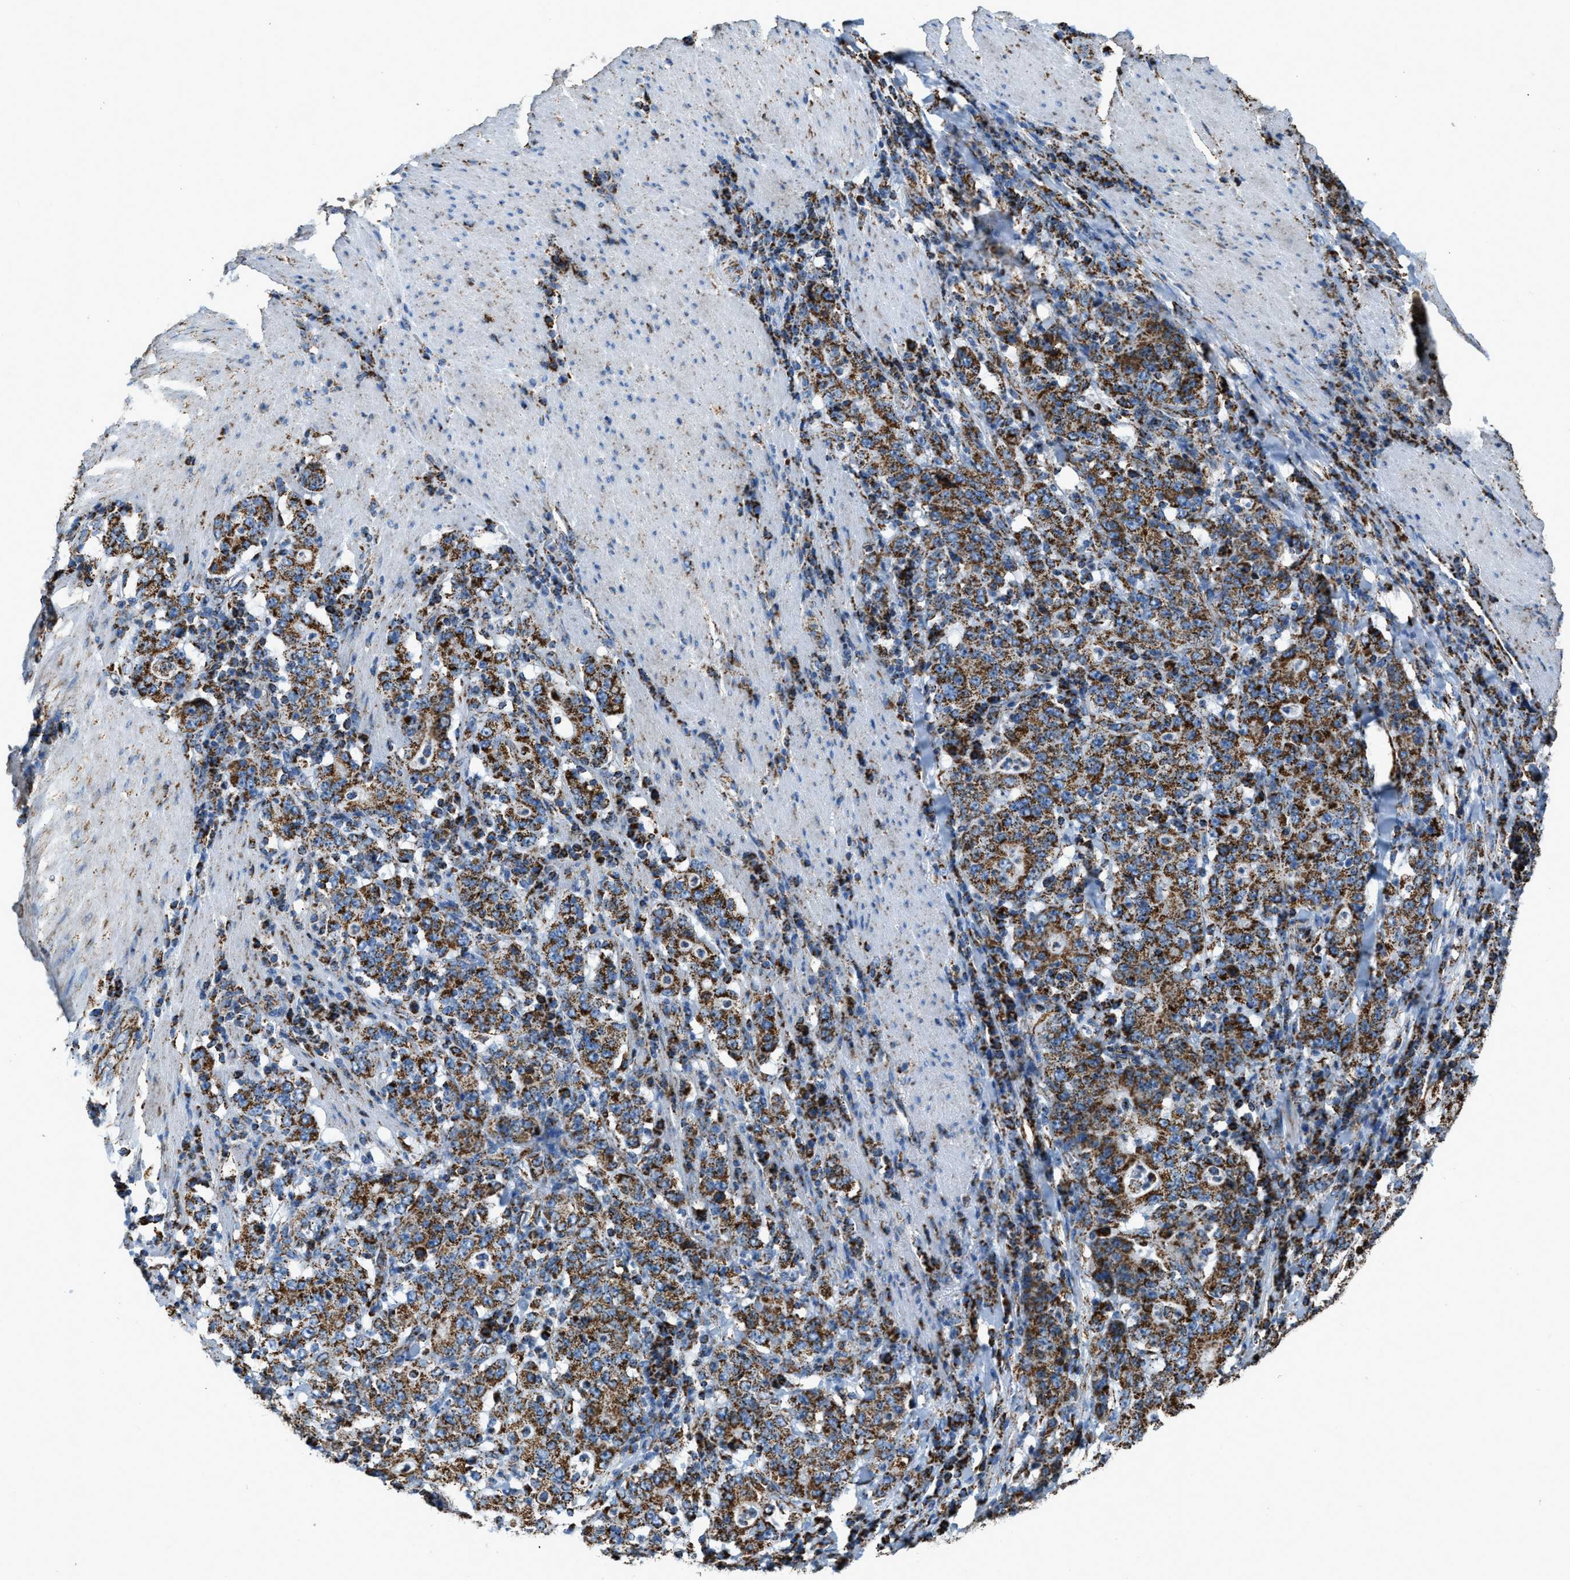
{"staining": {"intensity": "strong", "quantity": ">75%", "location": "cytoplasmic/membranous"}, "tissue": "stomach cancer", "cell_type": "Tumor cells", "image_type": "cancer", "snomed": [{"axis": "morphology", "description": "Normal tissue, NOS"}, {"axis": "morphology", "description": "Adenocarcinoma, NOS"}, {"axis": "topography", "description": "Stomach, upper"}, {"axis": "topography", "description": "Stomach"}], "caption": "IHC photomicrograph of stomach adenocarcinoma stained for a protein (brown), which displays high levels of strong cytoplasmic/membranous expression in approximately >75% of tumor cells.", "gene": "ETFB", "patient": {"sex": "male", "age": 59}}